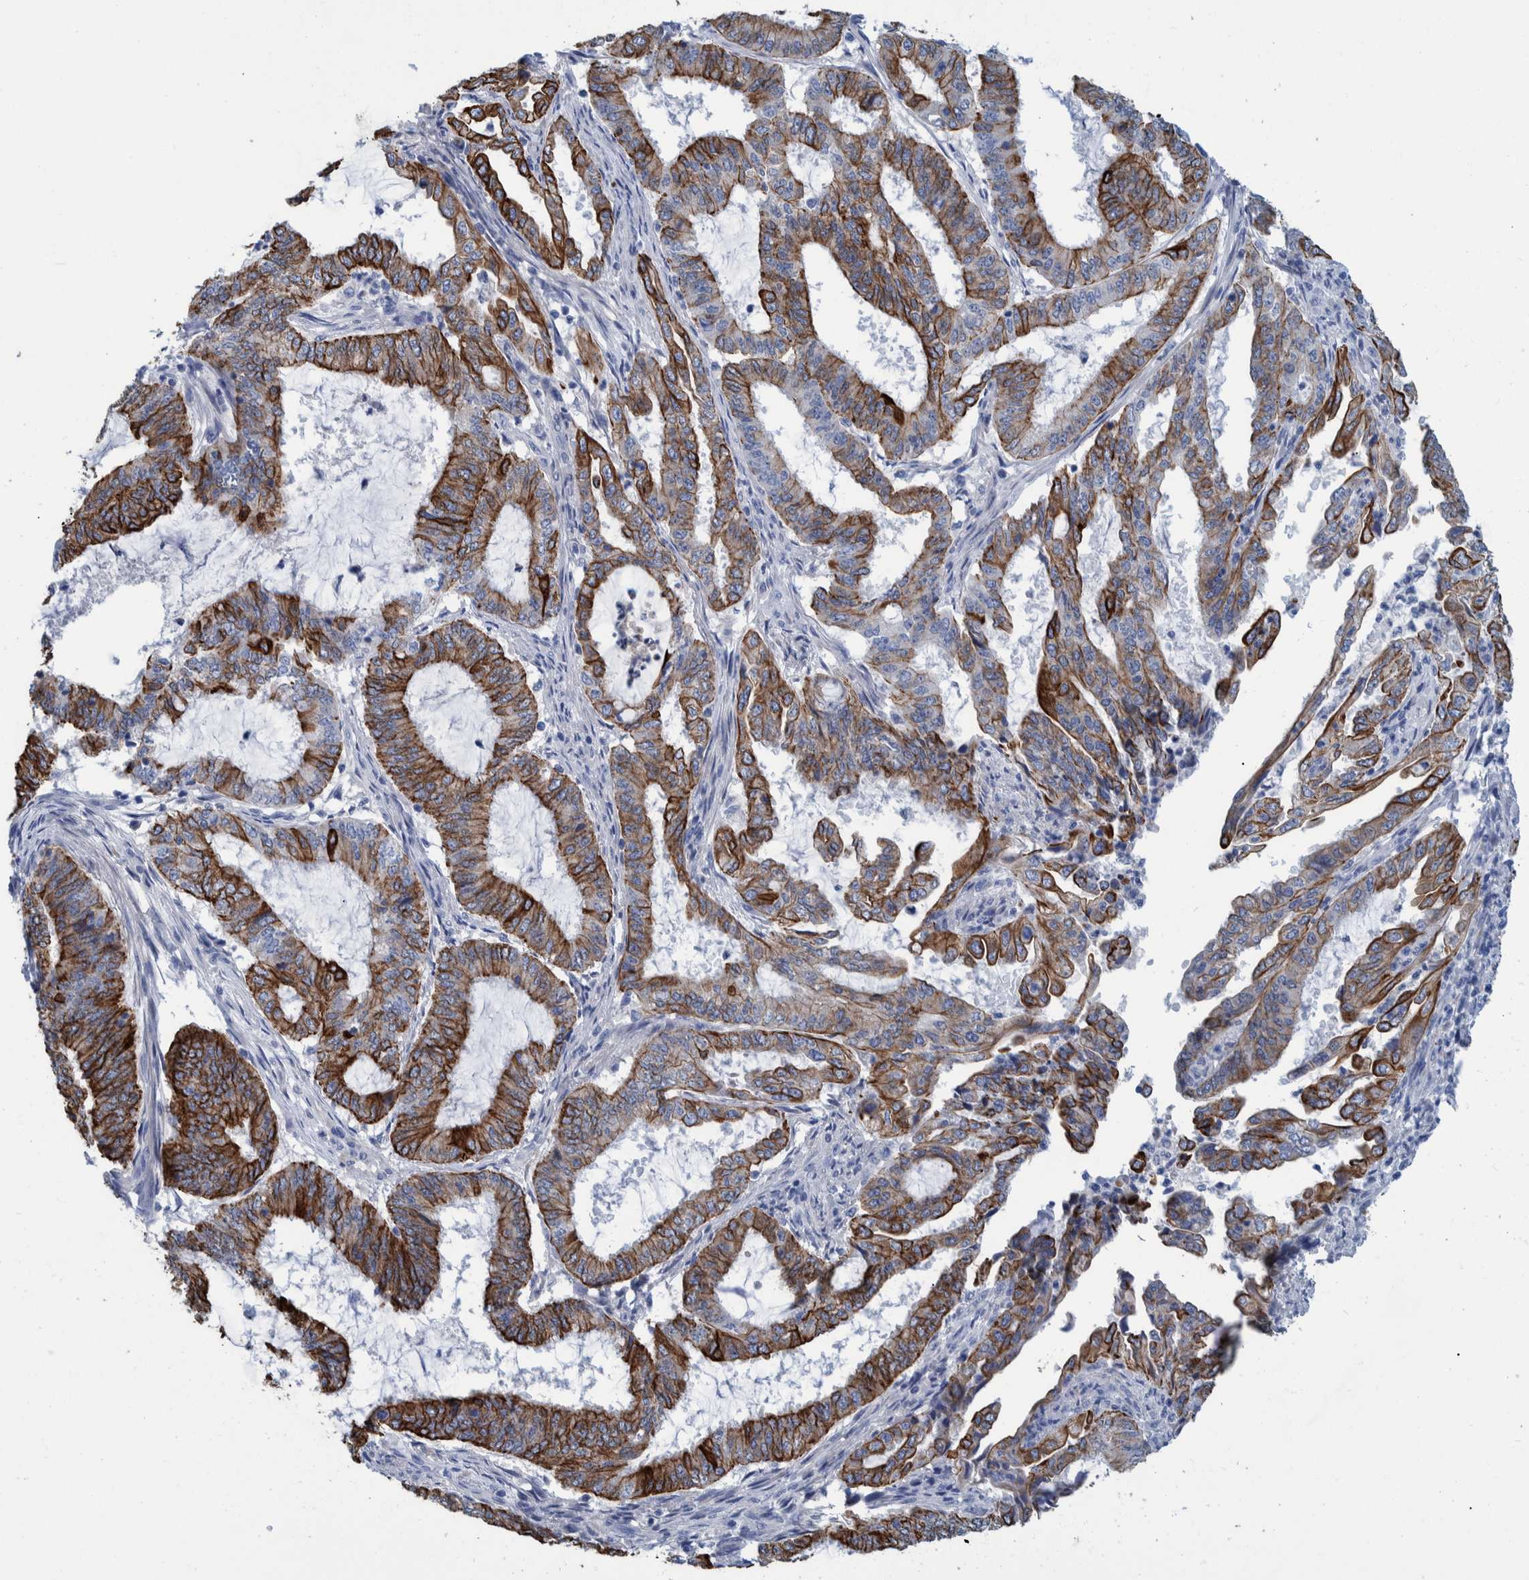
{"staining": {"intensity": "moderate", "quantity": ">75%", "location": "cytoplasmic/membranous"}, "tissue": "endometrial cancer", "cell_type": "Tumor cells", "image_type": "cancer", "snomed": [{"axis": "morphology", "description": "Adenocarcinoma, NOS"}, {"axis": "topography", "description": "Endometrium"}], "caption": "Protein staining exhibits moderate cytoplasmic/membranous positivity in about >75% of tumor cells in endometrial adenocarcinoma. Immunohistochemistry stains the protein of interest in brown and the nuclei are stained blue.", "gene": "MKS1", "patient": {"sex": "female", "age": 51}}